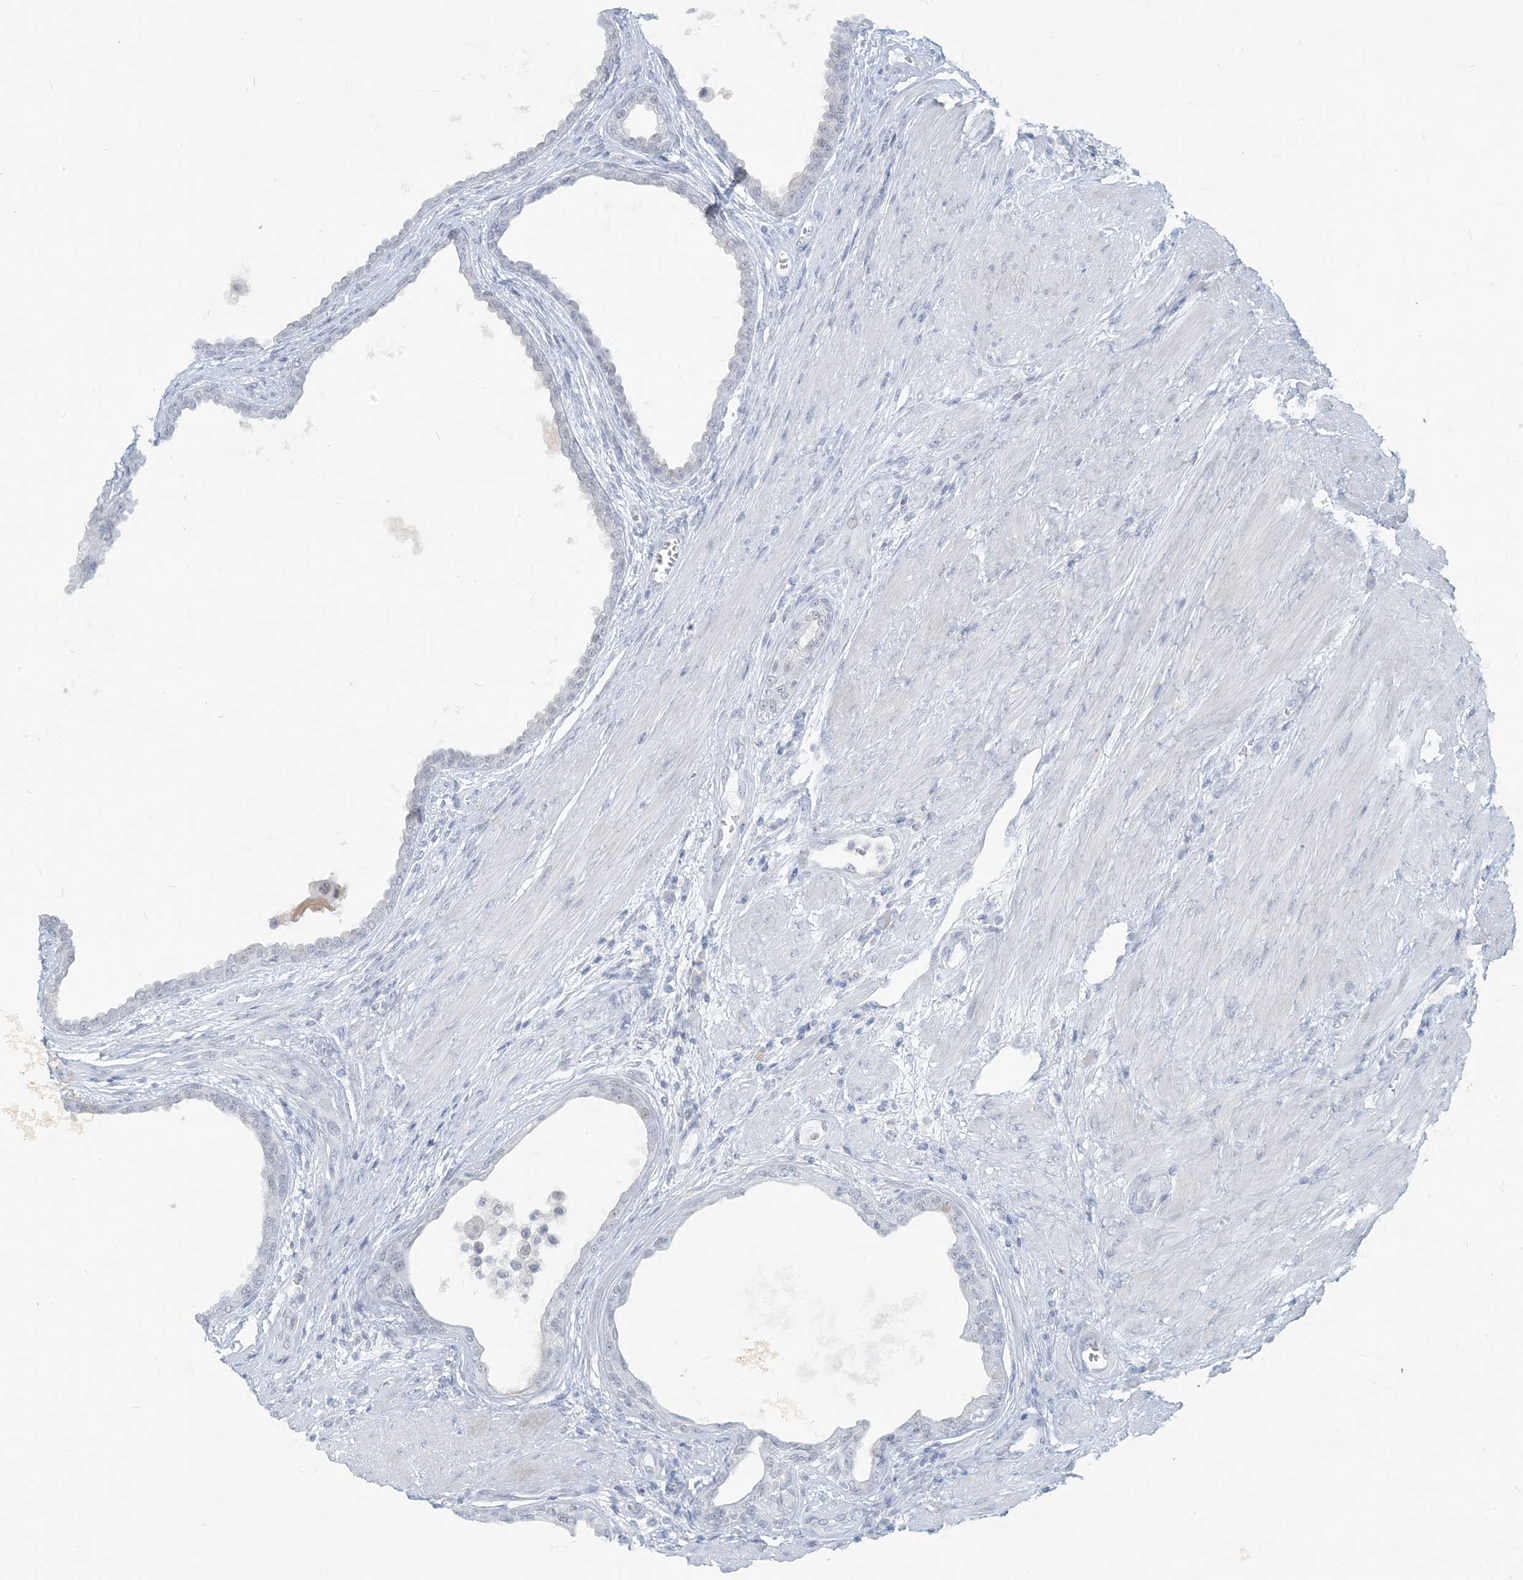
{"staining": {"intensity": "negative", "quantity": "none", "location": "none"}, "tissue": "prostate cancer", "cell_type": "Tumor cells", "image_type": "cancer", "snomed": [{"axis": "morphology", "description": "Normal tissue, NOS"}, {"axis": "morphology", "description": "Adenocarcinoma, Low grade"}, {"axis": "topography", "description": "Prostate"}, {"axis": "topography", "description": "Peripheral nerve tissue"}], "caption": "The photomicrograph reveals no staining of tumor cells in adenocarcinoma (low-grade) (prostate). Nuclei are stained in blue.", "gene": "SCML1", "patient": {"sex": "male", "age": 71}}